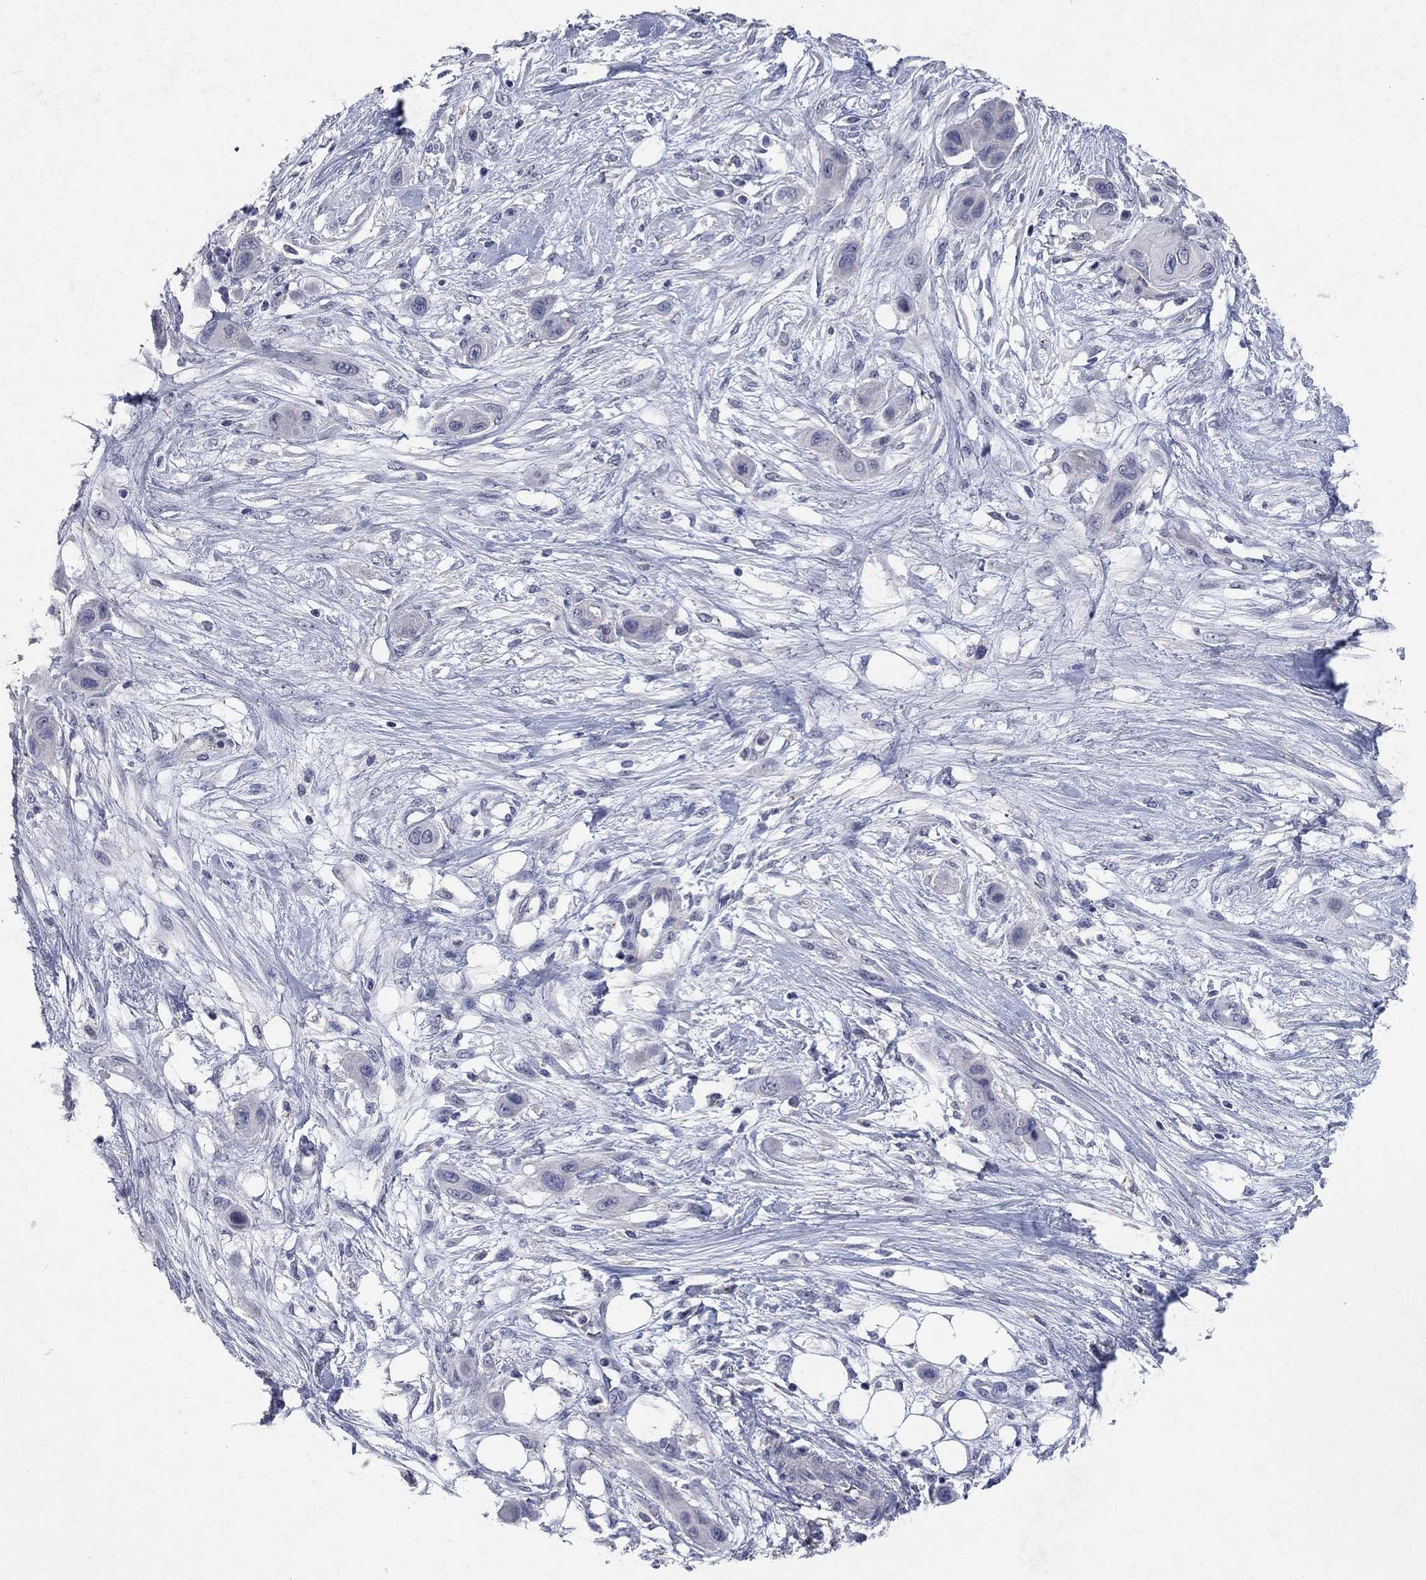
{"staining": {"intensity": "negative", "quantity": "none", "location": "none"}, "tissue": "skin cancer", "cell_type": "Tumor cells", "image_type": "cancer", "snomed": [{"axis": "morphology", "description": "Squamous cell carcinoma, NOS"}, {"axis": "topography", "description": "Skin"}], "caption": "High magnification brightfield microscopy of skin cancer stained with DAB (brown) and counterstained with hematoxylin (blue): tumor cells show no significant staining.", "gene": "MMP13", "patient": {"sex": "male", "age": 79}}